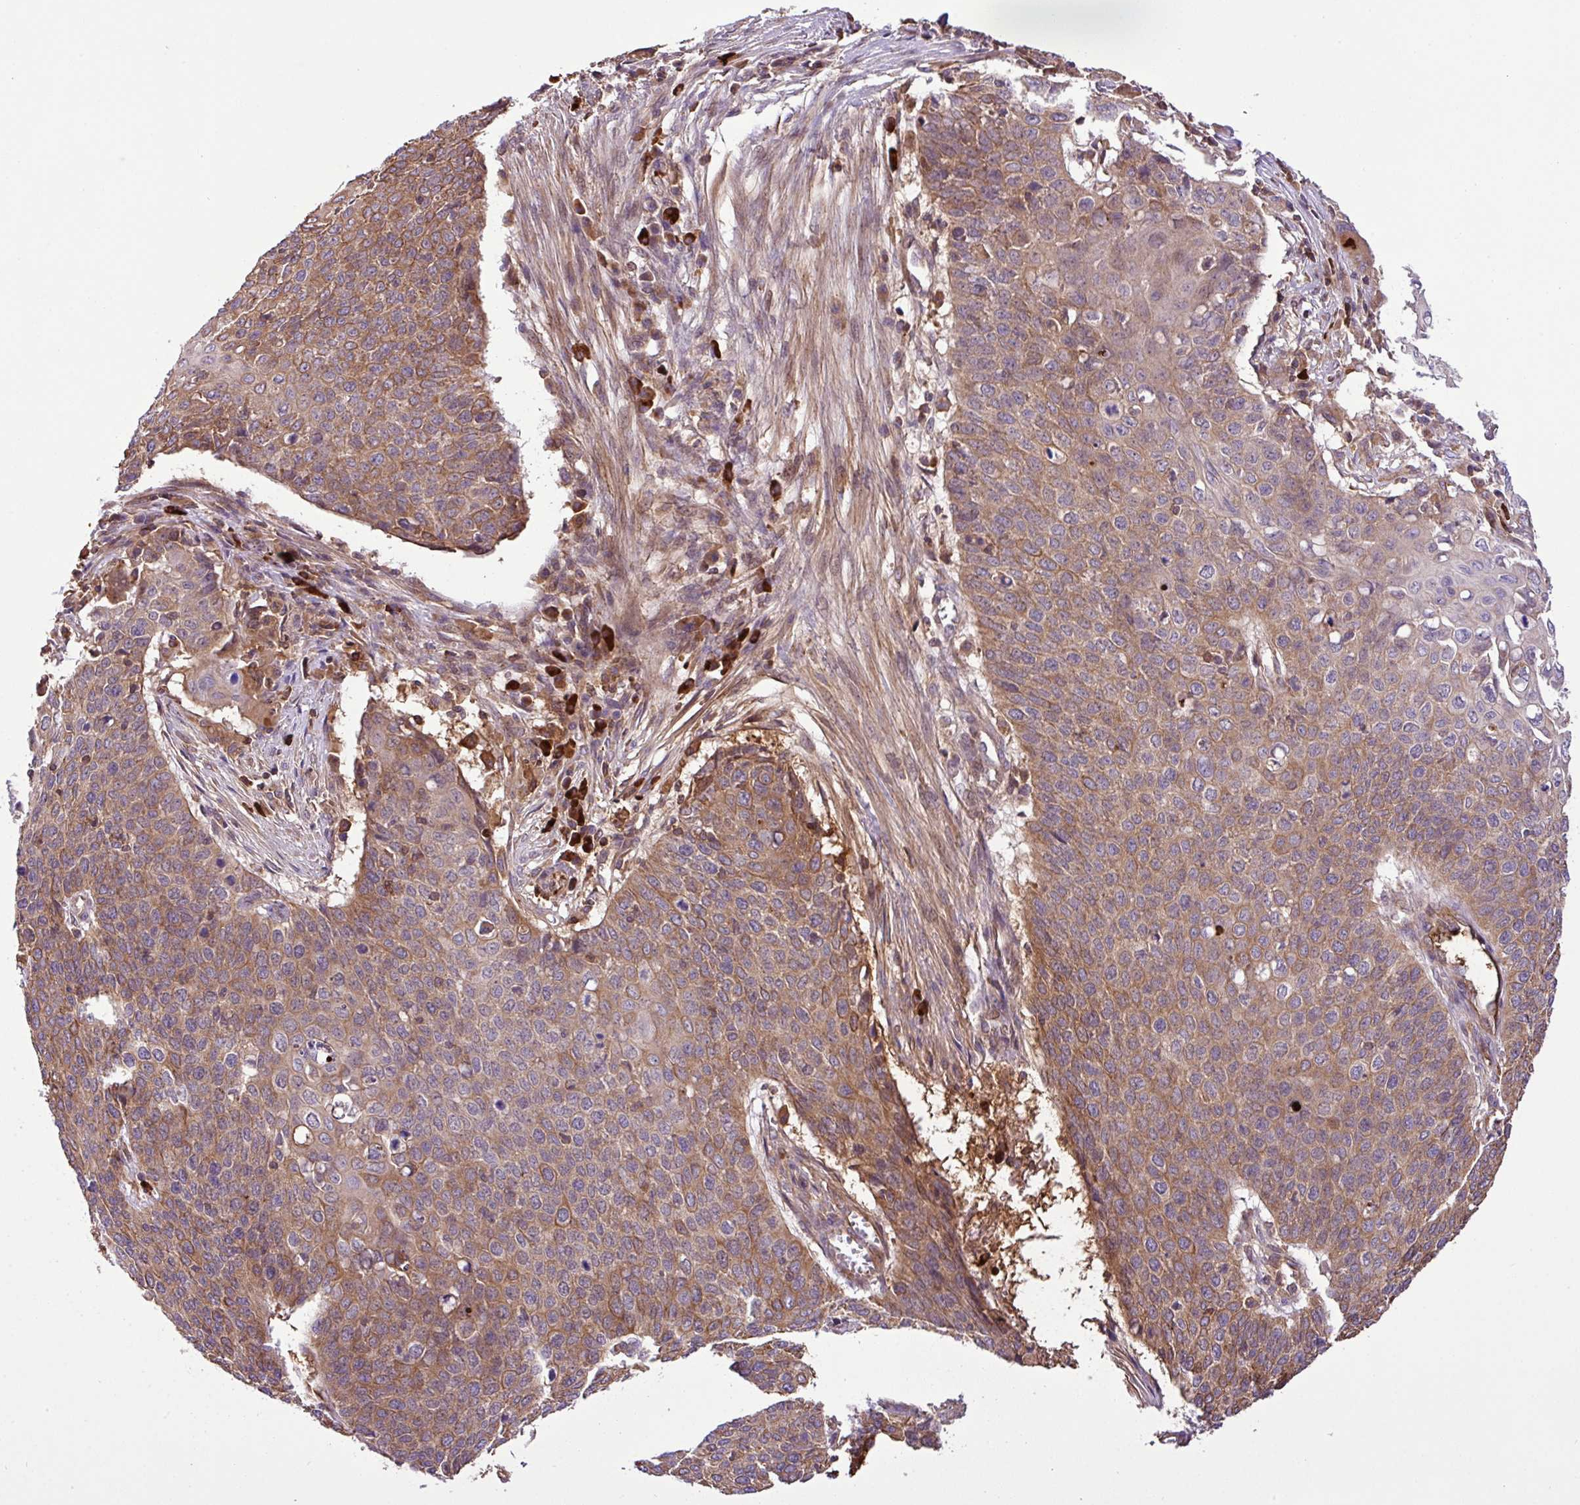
{"staining": {"intensity": "moderate", "quantity": ">75%", "location": "cytoplasmic/membranous"}, "tissue": "cervical cancer", "cell_type": "Tumor cells", "image_type": "cancer", "snomed": [{"axis": "morphology", "description": "Squamous cell carcinoma, NOS"}, {"axis": "topography", "description": "Cervix"}], "caption": "Tumor cells demonstrate medium levels of moderate cytoplasmic/membranous positivity in approximately >75% of cells in human cervical cancer.", "gene": "ZNF266", "patient": {"sex": "female", "age": 39}}